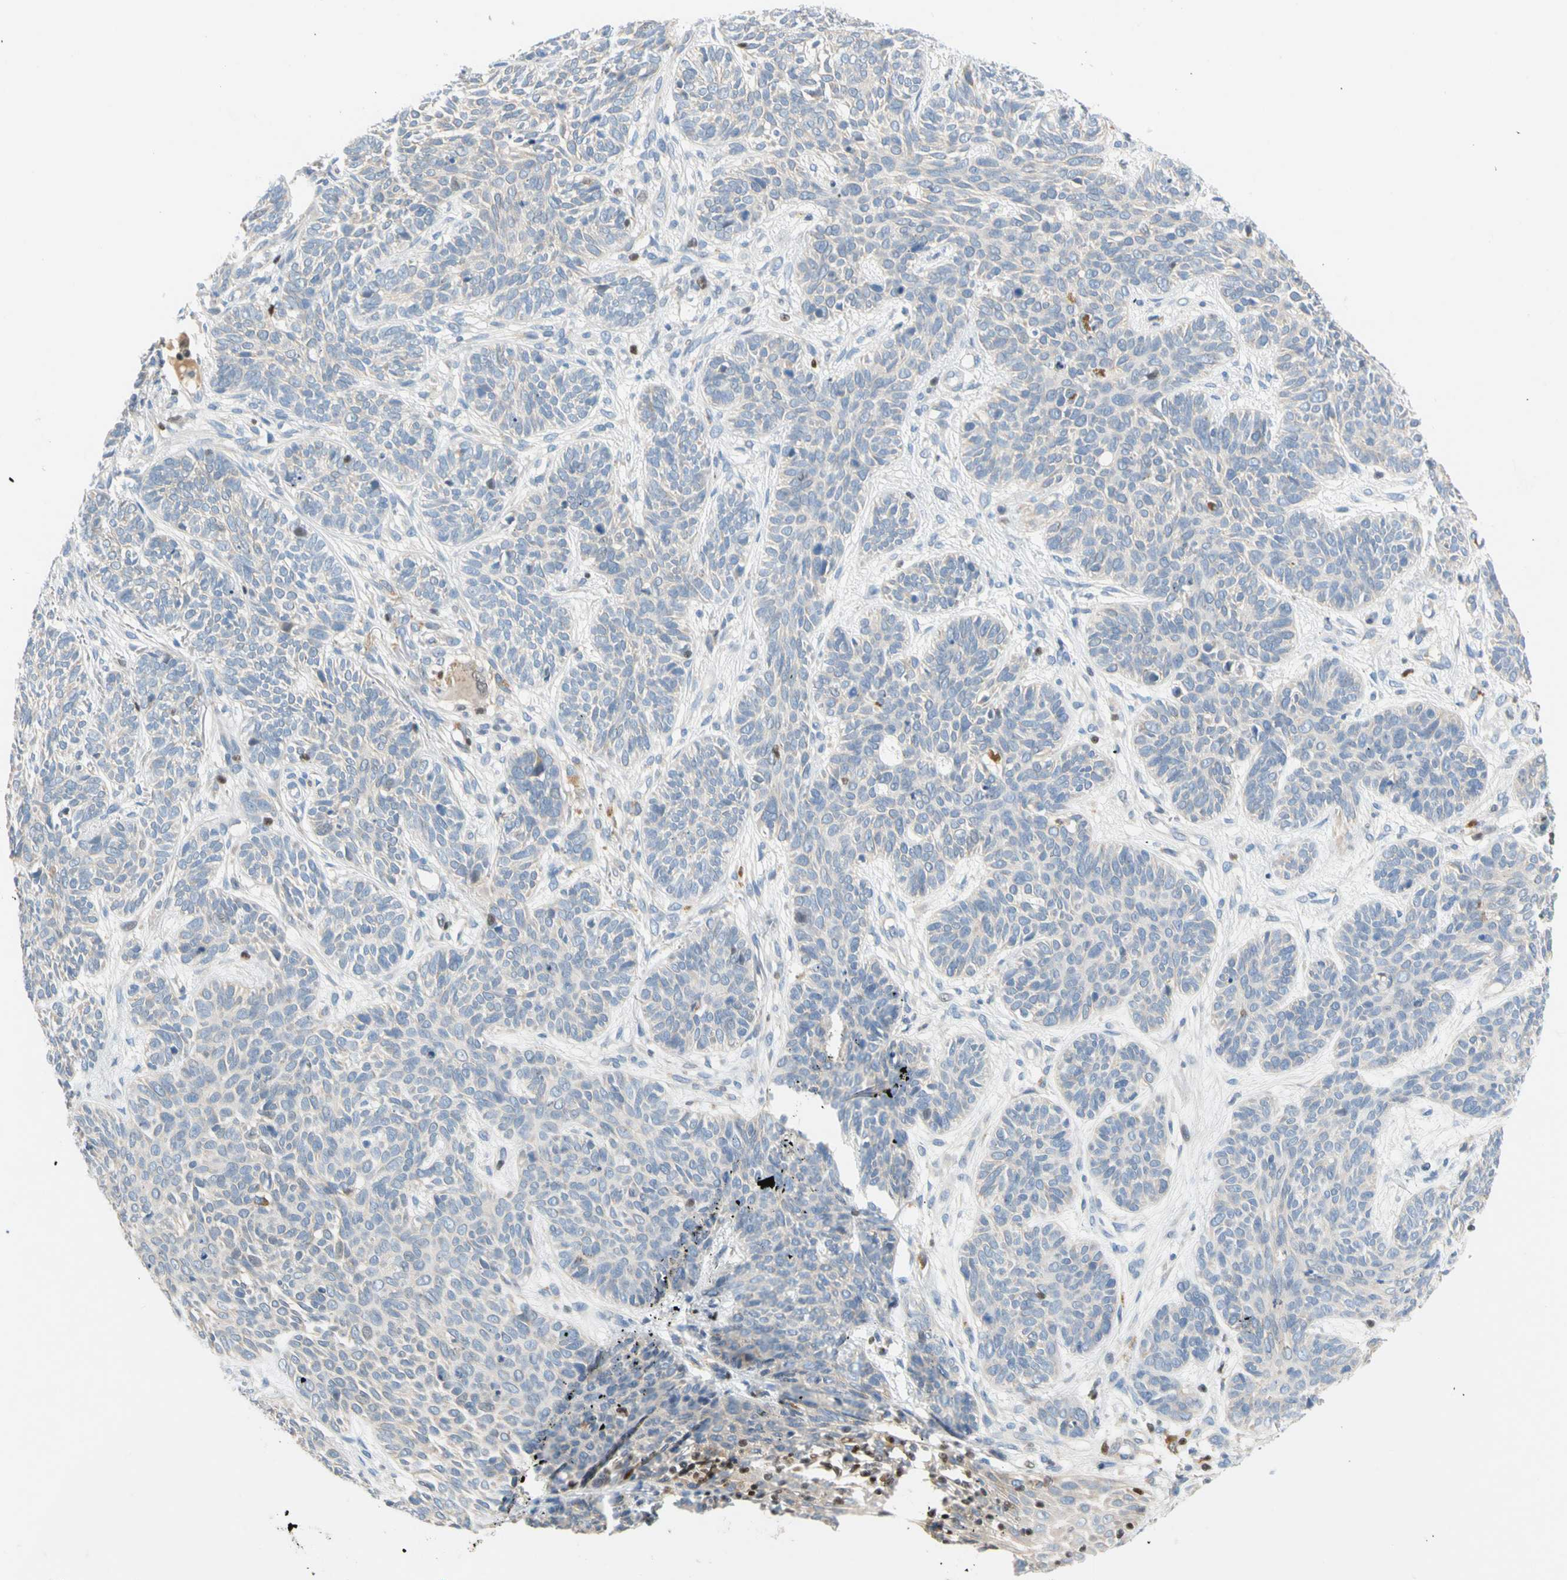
{"staining": {"intensity": "negative", "quantity": "none", "location": "none"}, "tissue": "skin cancer", "cell_type": "Tumor cells", "image_type": "cancer", "snomed": [{"axis": "morphology", "description": "Normal tissue, NOS"}, {"axis": "morphology", "description": "Basal cell carcinoma"}, {"axis": "topography", "description": "Skin"}], "caption": "The photomicrograph reveals no staining of tumor cells in basal cell carcinoma (skin).", "gene": "SP140", "patient": {"sex": "male", "age": 52}}